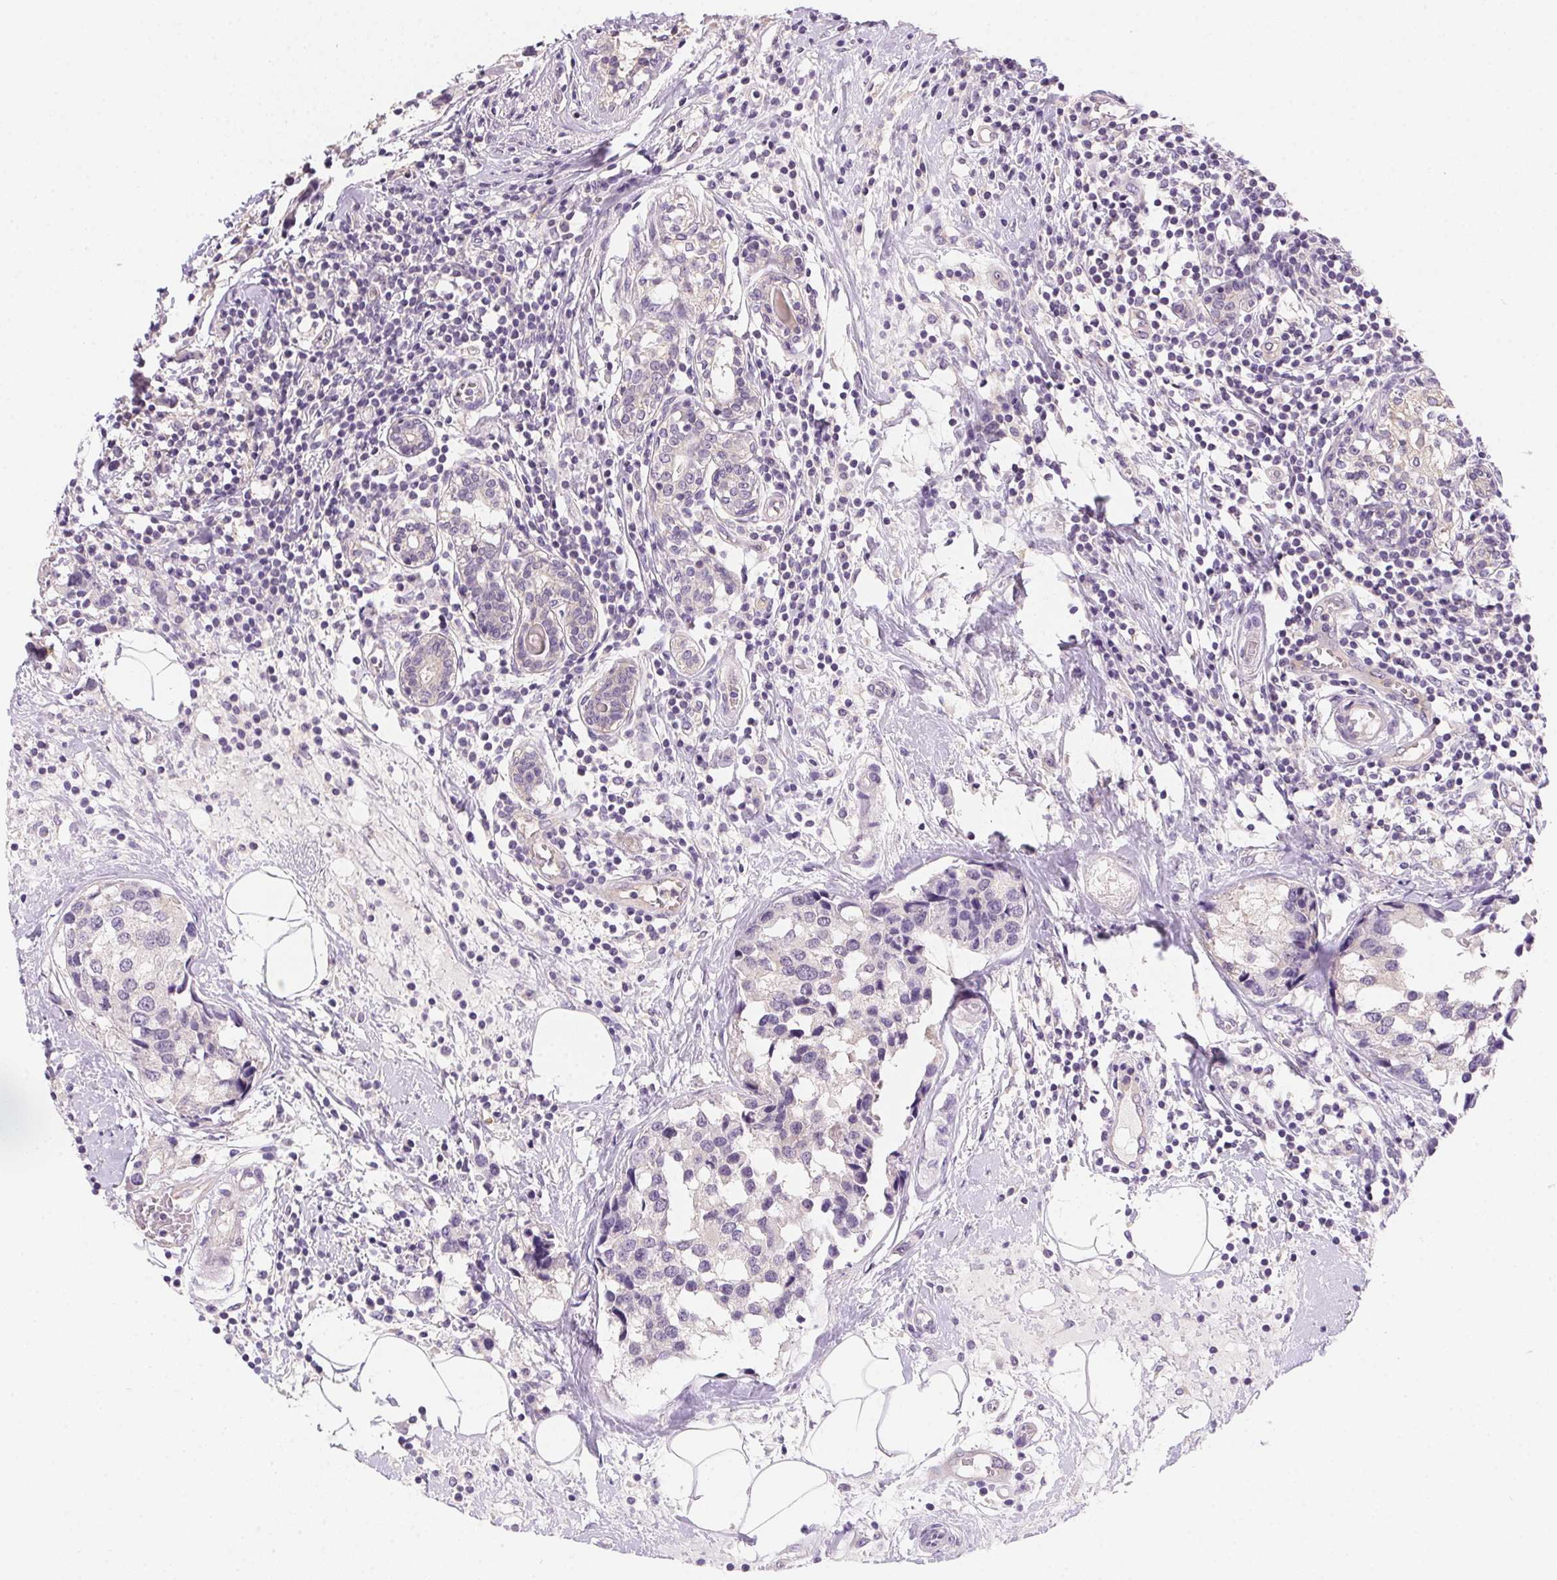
{"staining": {"intensity": "negative", "quantity": "none", "location": "none"}, "tissue": "breast cancer", "cell_type": "Tumor cells", "image_type": "cancer", "snomed": [{"axis": "morphology", "description": "Lobular carcinoma"}, {"axis": "topography", "description": "Breast"}], "caption": "An IHC micrograph of breast cancer is shown. There is no staining in tumor cells of breast cancer.", "gene": "PRKAA1", "patient": {"sex": "female", "age": 59}}